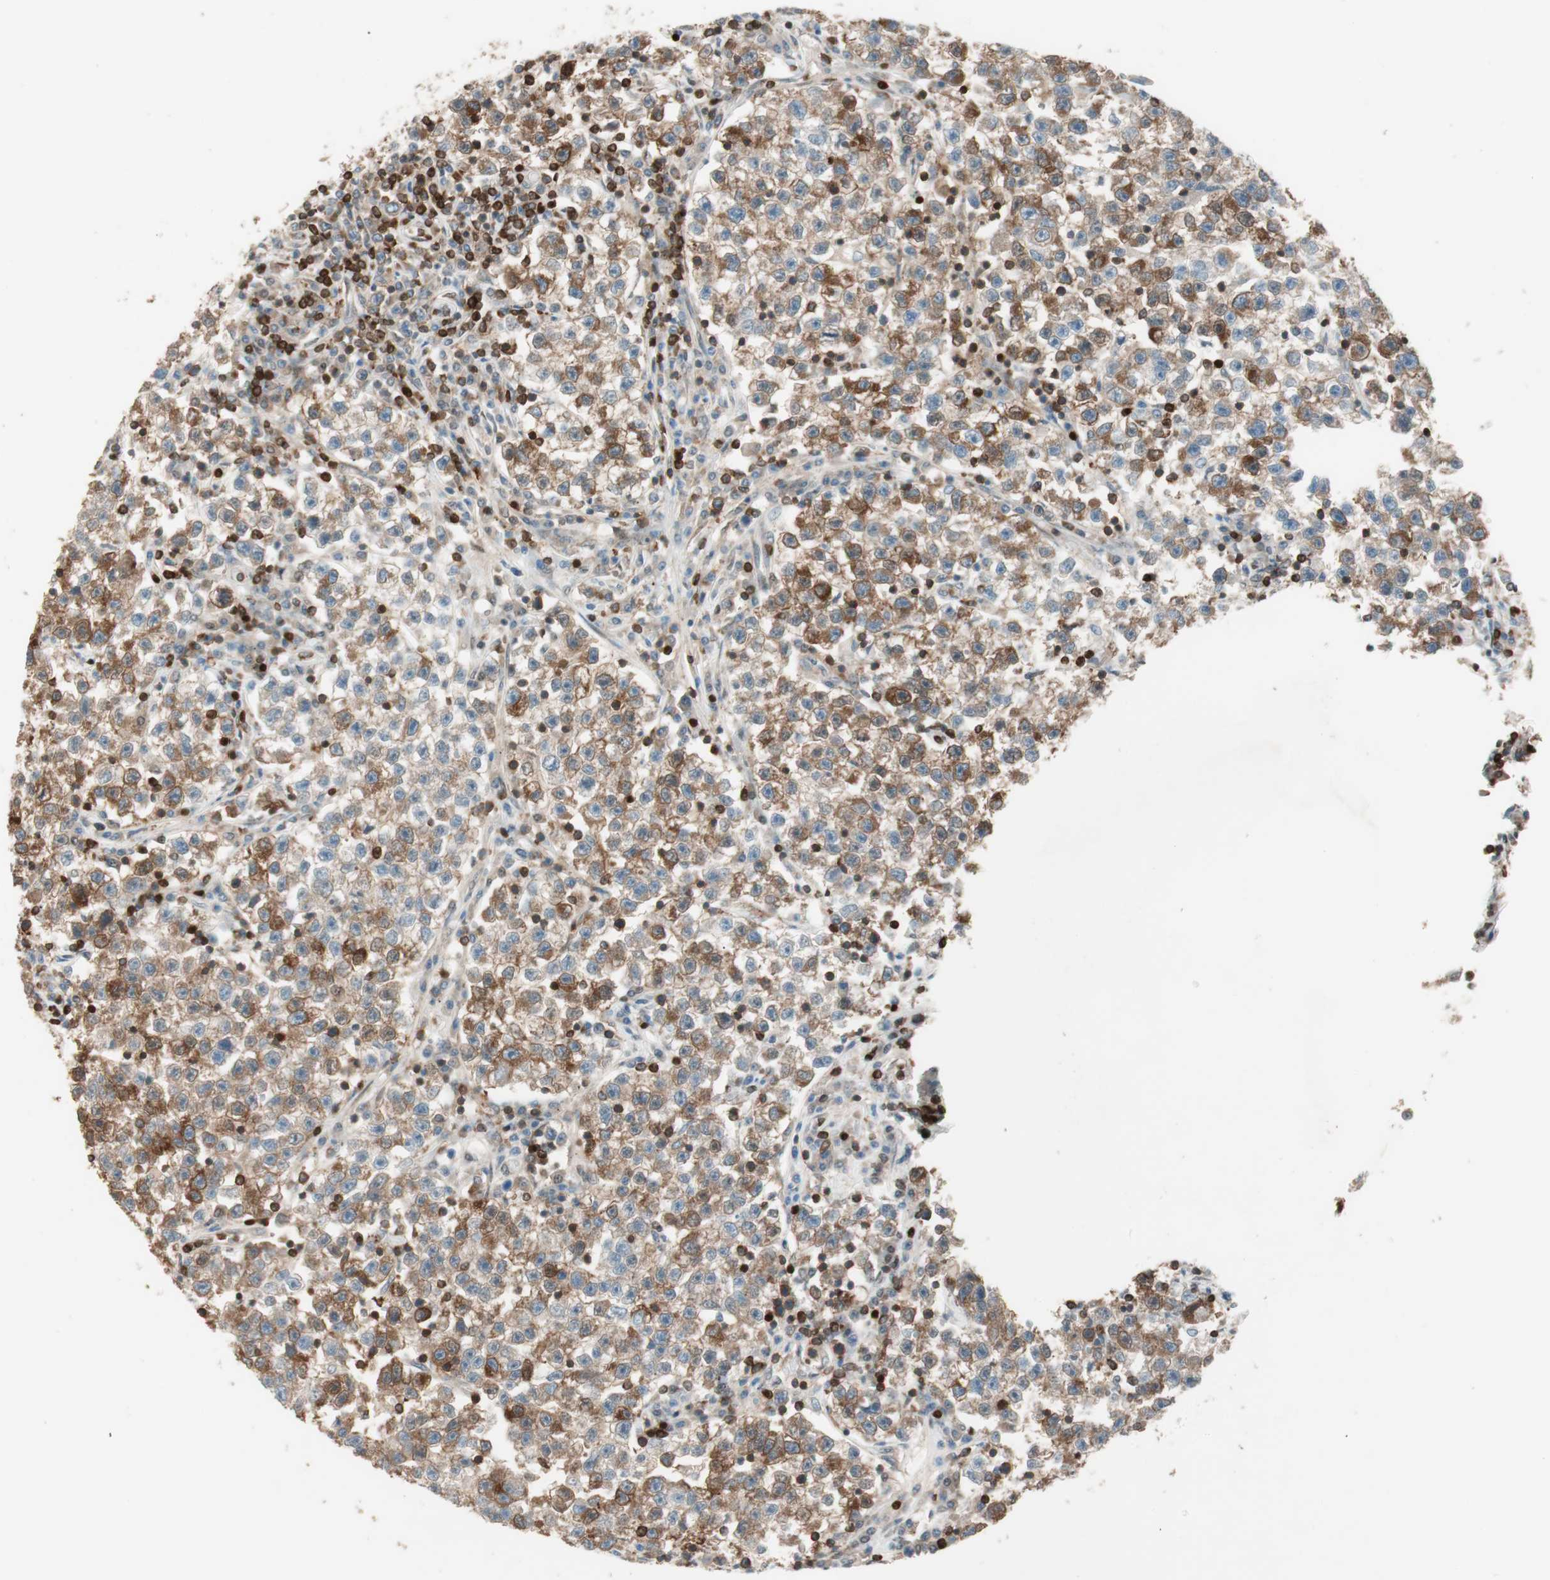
{"staining": {"intensity": "moderate", "quantity": ">75%", "location": "cytoplasmic/membranous"}, "tissue": "testis cancer", "cell_type": "Tumor cells", "image_type": "cancer", "snomed": [{"axis": "morphology", "description": "Seminoma, NOS"}, {"axis": "topography", "description": "Testis"}], "caption": "Approximately >75% of tumor cells in testis seminoma demonstrate moderate cytoplasmic/membranous protein staining as visualized by brown immunohistochemical staining.", "gene": "BIN1", "patient": {"sex": "male", "age": 22}}